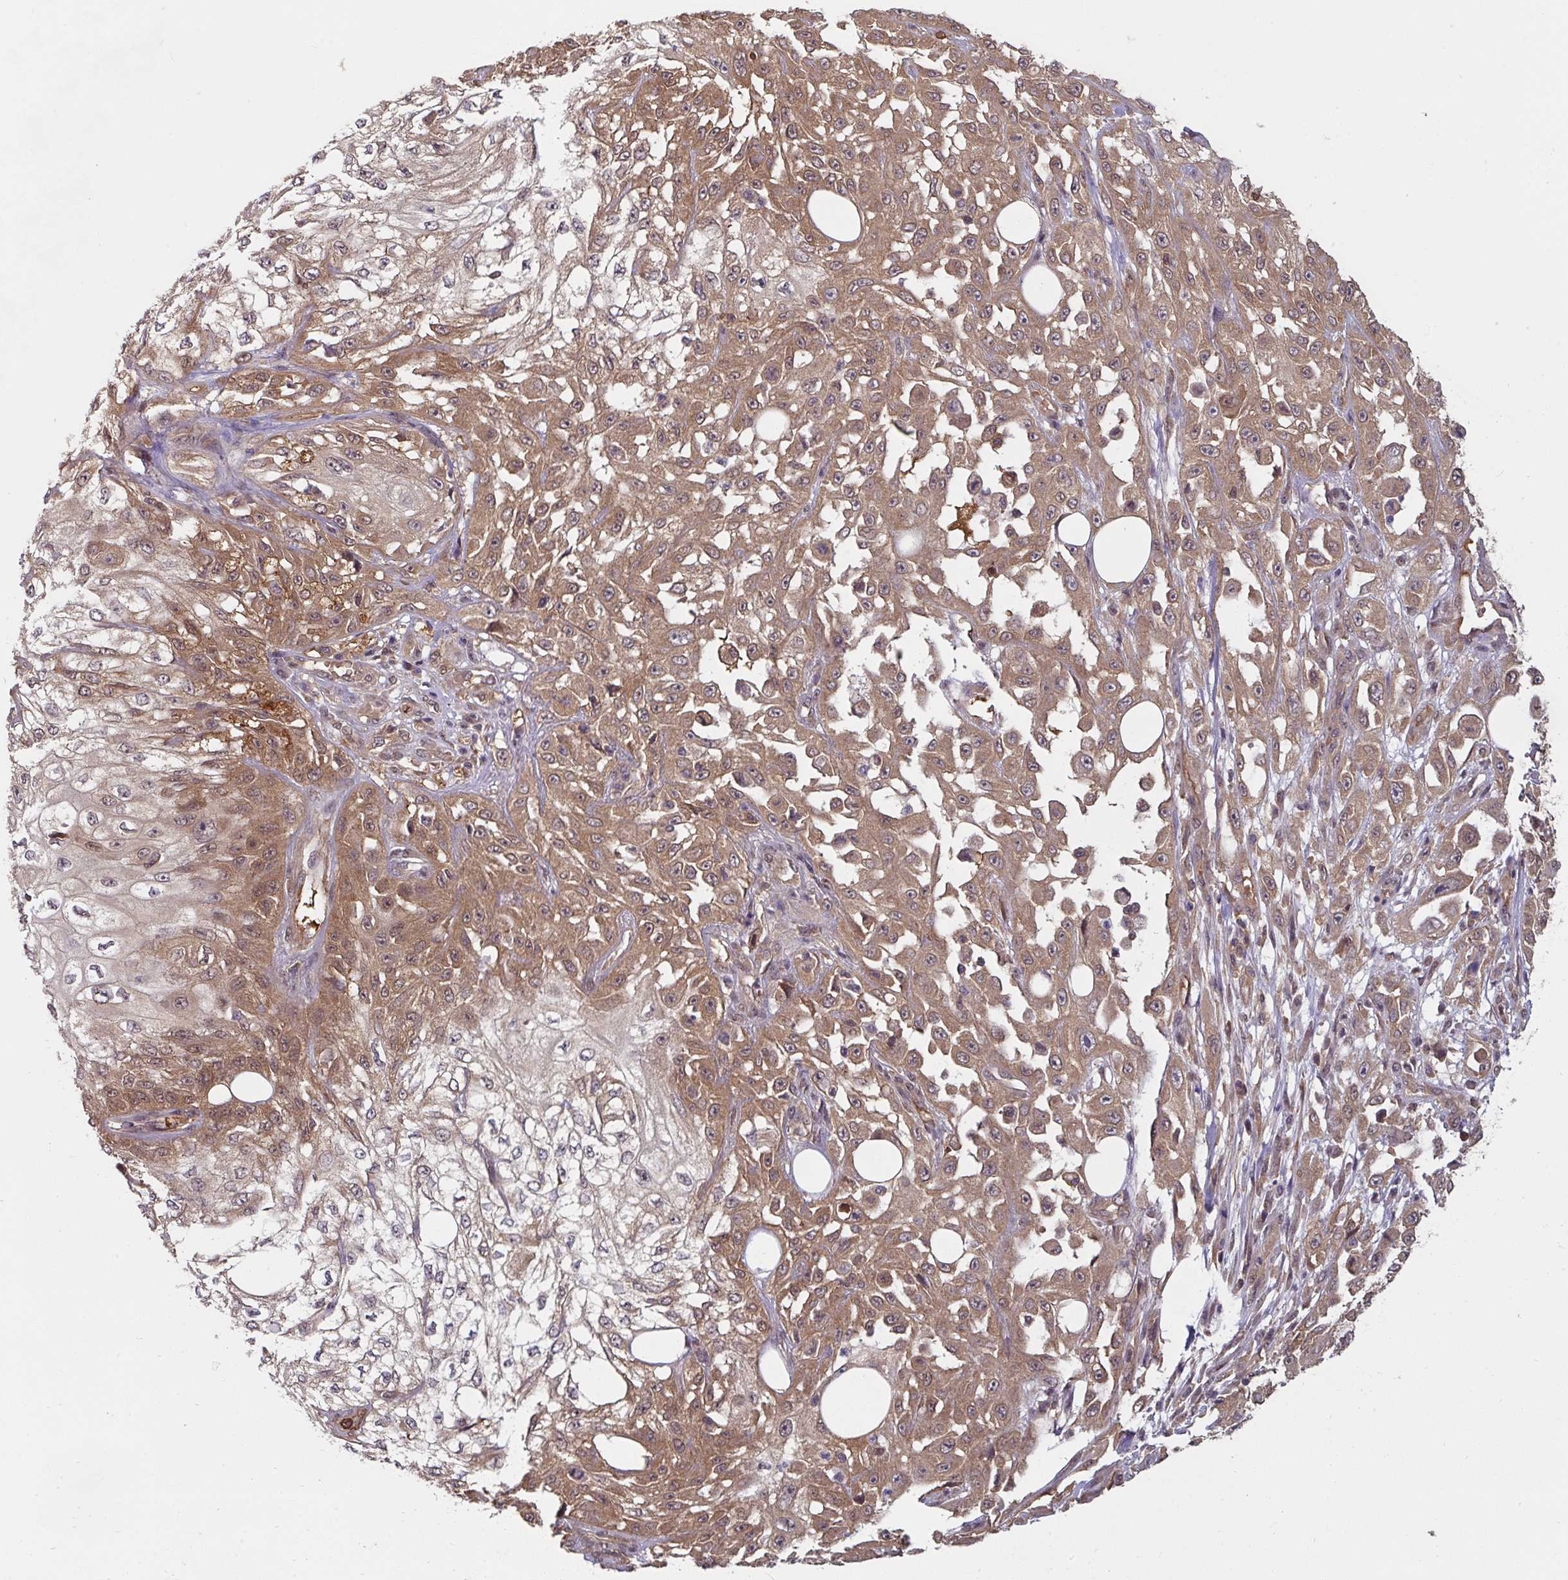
{"staining": {"intensity": "moderate", "quantity": ">75%", "location": "cytoplasmic/membranous"}, "tissue": "skin cancer", "cell_type": "Tumor cells", "image_type": "cancer", "snomed": [{"axis": "morphology", "description": "Squamous cell carcinoma, NOS"}, {"axis": "morphology", "description": "Squamous cell carcinoma, metastatic, NOS"}, {"axis": "topography", "description": "Skin"}, {"axis": "topography", "description": "Lymph node"}], "caption": "The histopathology image reveals immunohistochemical staining of skin metastatic squamous cell carcinoma. There is moderate cytoplasmic/membranous positivity is seen in about >75% of tumor cells.", "gene": "ST13", "patient": {"sex": "male", "age": 75}}